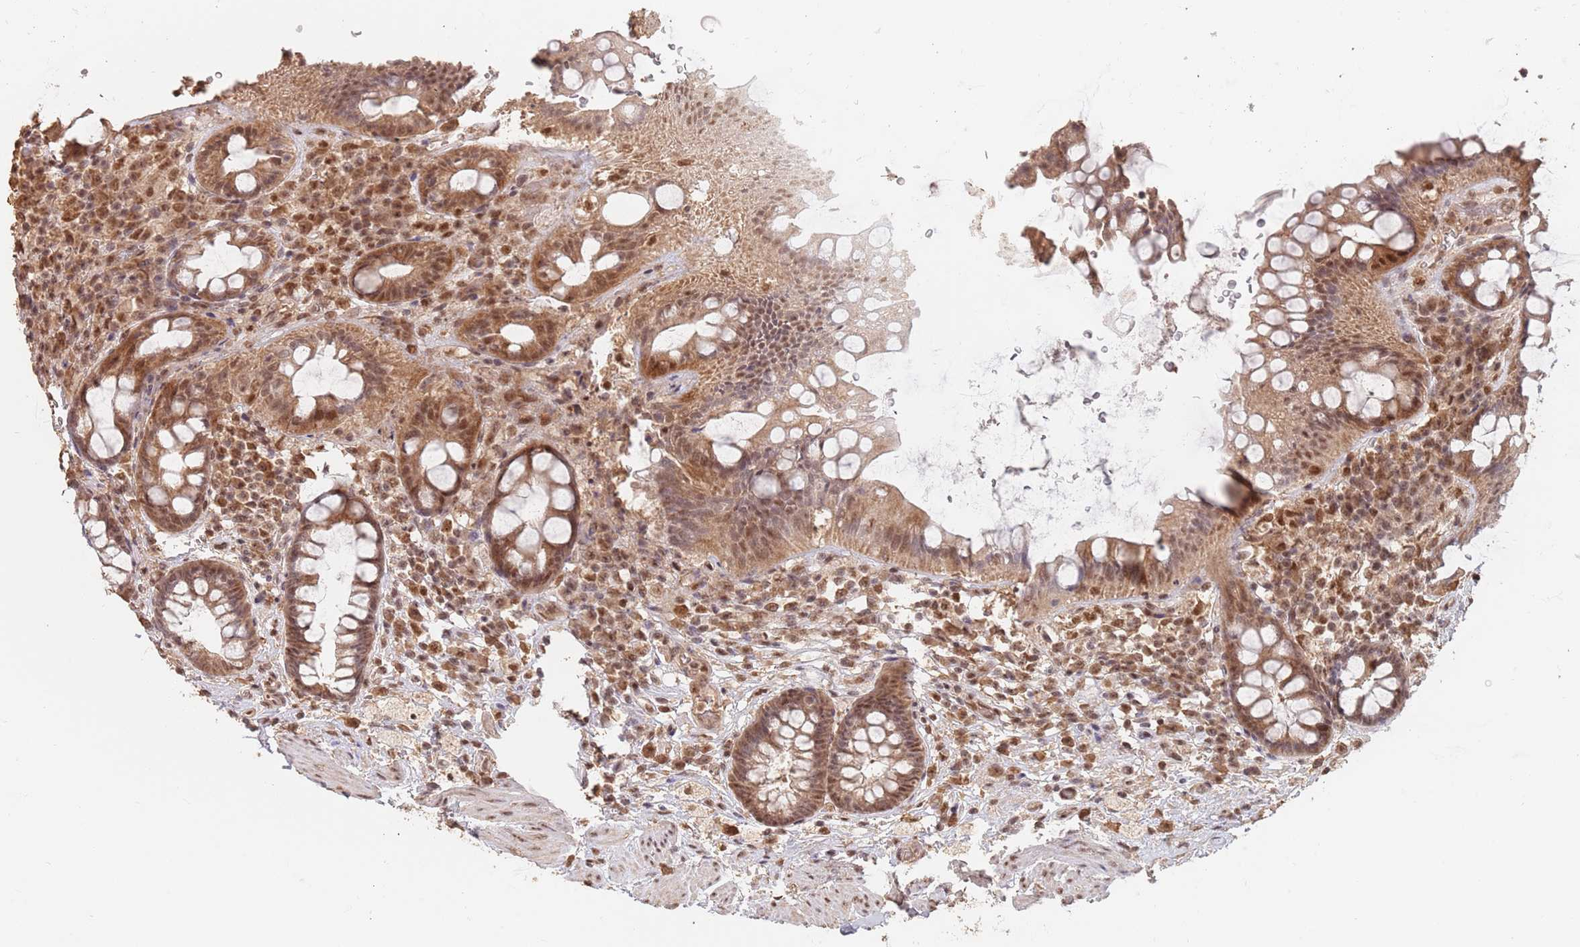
{"staining": {"intensity": "moderate", "quantity": ">75%", "location": "cytoplasmic/membranous,nuclear"}, "tissue": "rectum", "cell_type": "Glandular cells", "image_type": "normal", "snomed": [{"axis": "morphology", "description": "Normal tissue, NOS"}, {"axis": "topography", "description": "Rectum"}, {"axis": "topography", "description": "Peripheral nerve tissue"}], "caption": "Glandular cells show medium levels of moderate cytoplasmic/membranous,nuclear expression in approximately >75% of cells in normal rectum. The staining was performed using DAB (3,3'-diaminobenzidine), with brown indicating positive protein expression. Nuclei are stained blue with hematoxylin.", "gene": "RFXANK", "patient": {"sex": "female", "age": 69}}